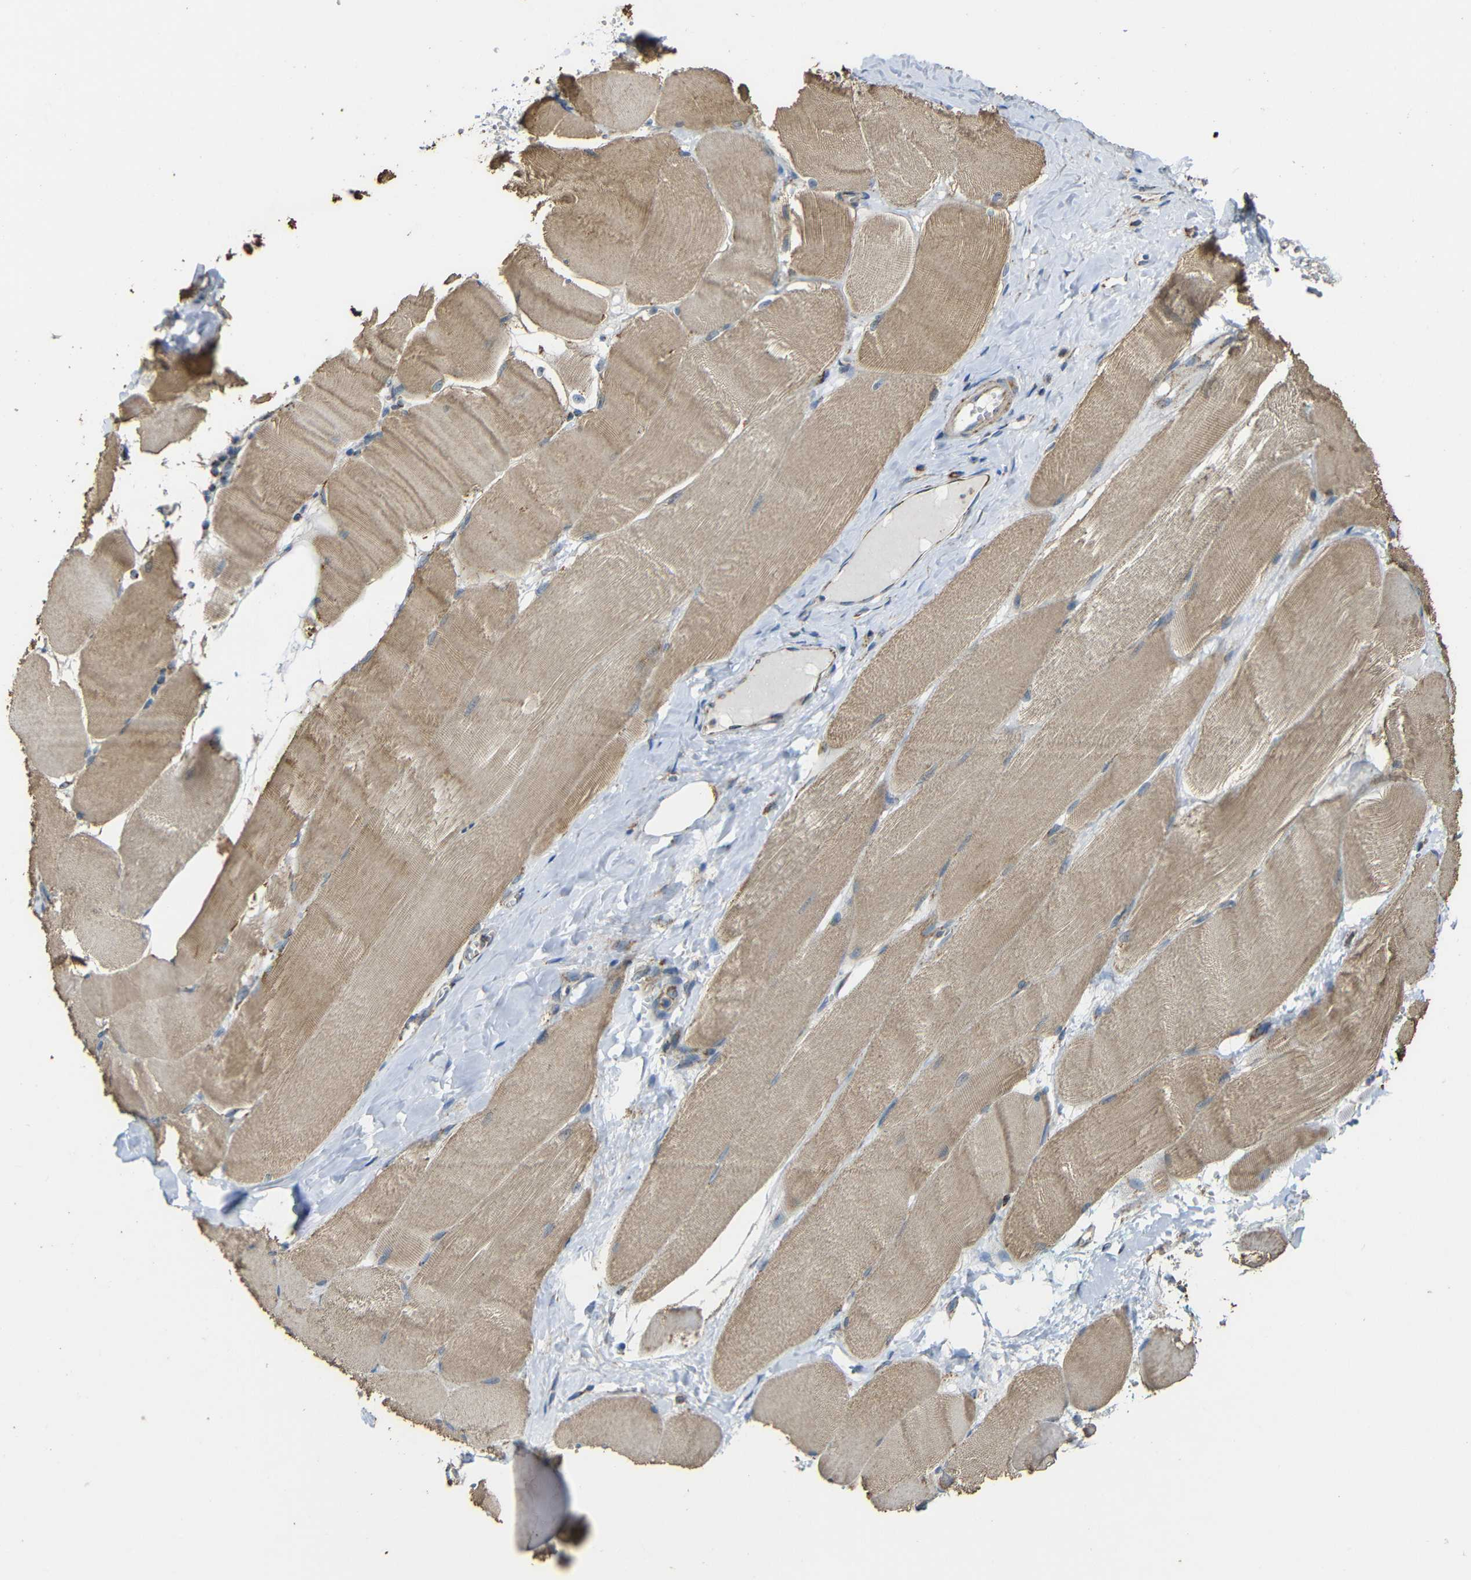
{"staining": {"intensity": "weak", "quantity": ">75%", "location": "cytoplasmic/membranous"}, "tissue": "skeletal muscle", "cell_type": "Myocytes", "image_type": "normal", "snomed": [{"axis": "morphology", "description": "Normal tissue, NOS"}, {"axis": "morphology", "description": "Squamous cell carcinoma, NOS"}, {"axis": "topography", "description": "Skeletal muscle"}], "caption": "Immunohistochemistry (IHC) staining of normal skeletal muscle, which displays low levels of weak cytoplasmic/membranous positivity in about >75% of myocytes indicating weak cytoplasmic/membranous protein staining. The staining was performed using DAB (brown) for protein detection and nuclei were counterstained in hematoxylin (blue).", "gene": "NR3C2", "patient": {"sex": "male", "age": 51}}